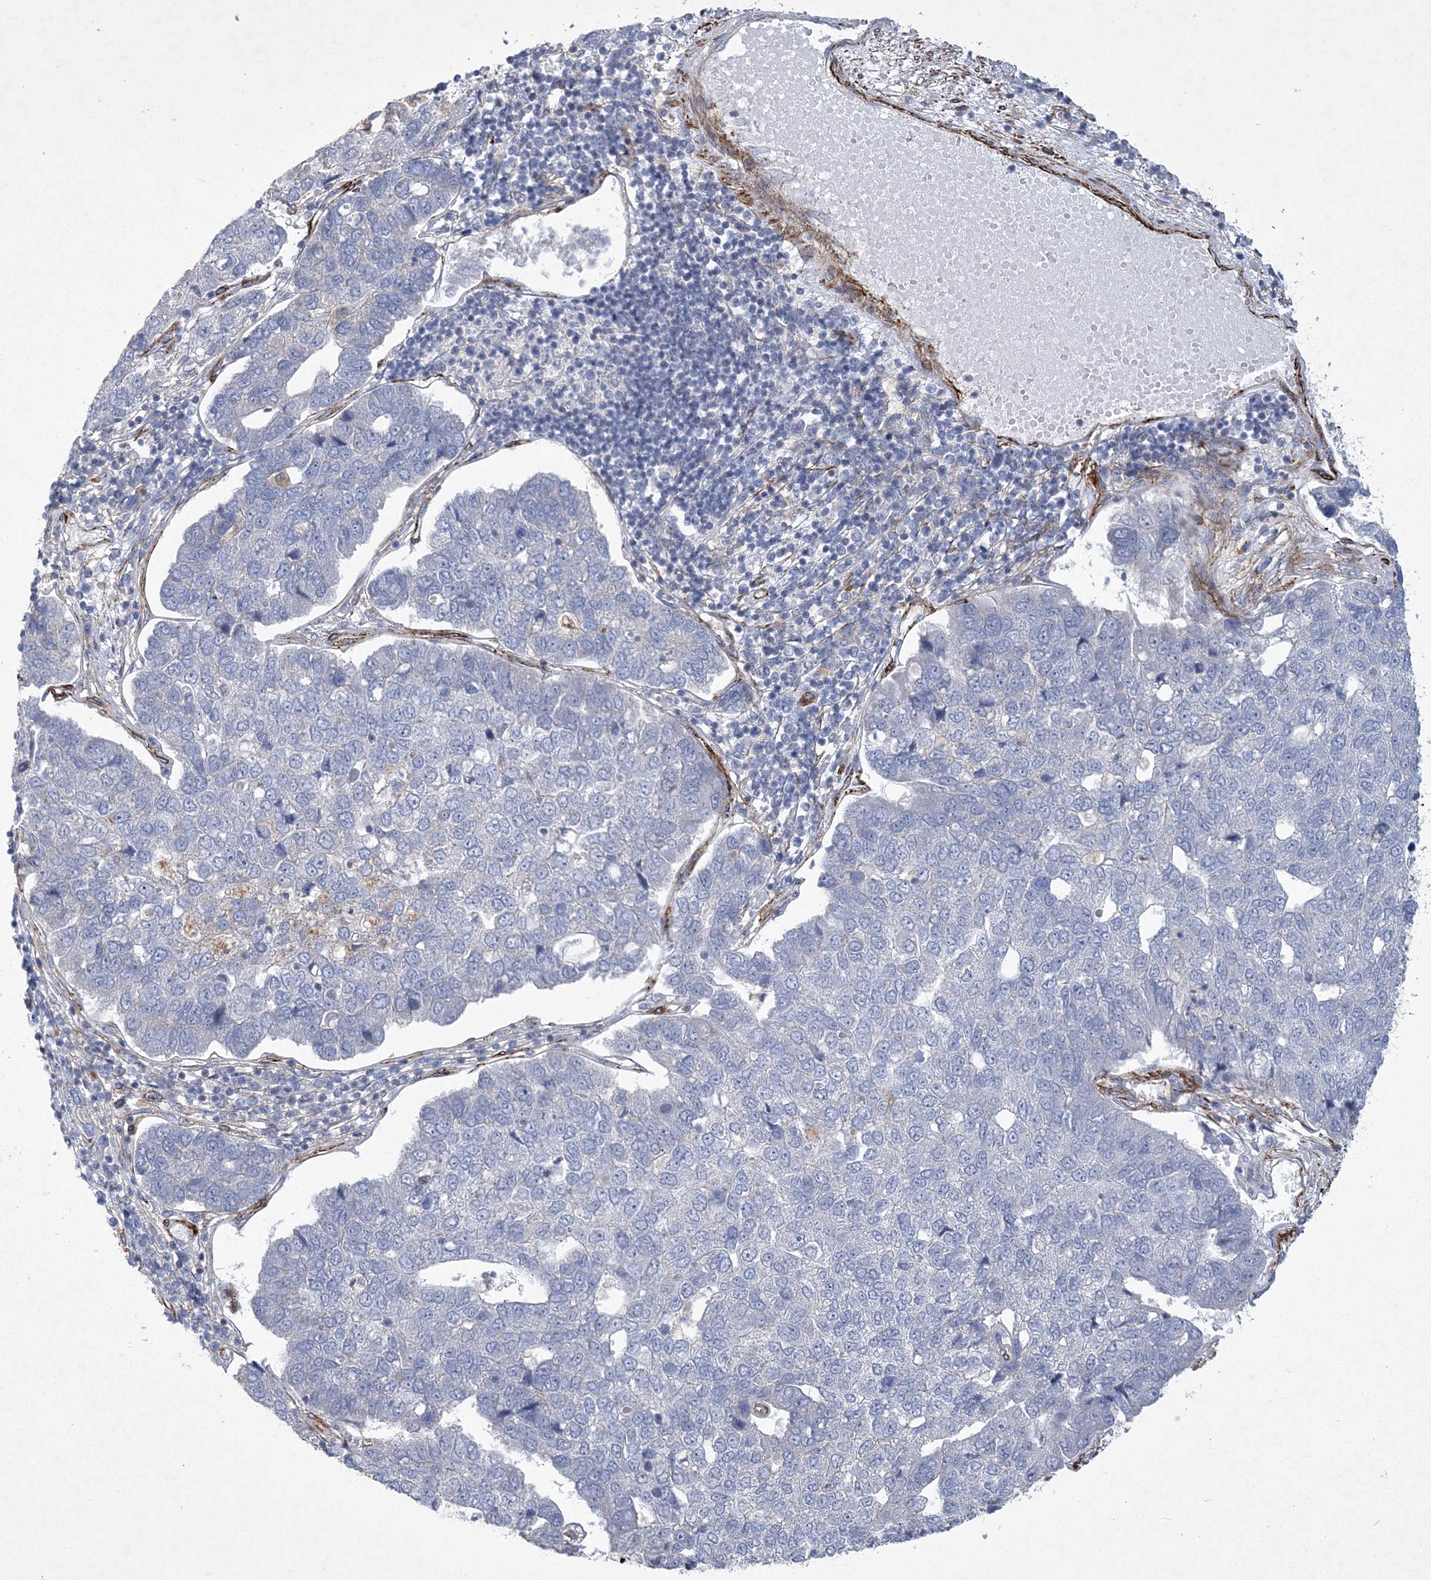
{"staining": {"intensity": "negative", "quantity": "none", "location": "none"}, "tissue": "pancreatic cancer", "cell_type": "Tumor cells", "image_type": "cancer", "snomed": [{"axis": "morphology", "description": "Adenocarcinoma, NOS"}, {"axis": "topography", "description": "Pancreas"}], "caption": "The IHC histopathology image has no significant staining in tumor cells of pancreatic cancer tissue.", "gene": "ARSJ", "patient": {"sex": "female", "age": 61}}